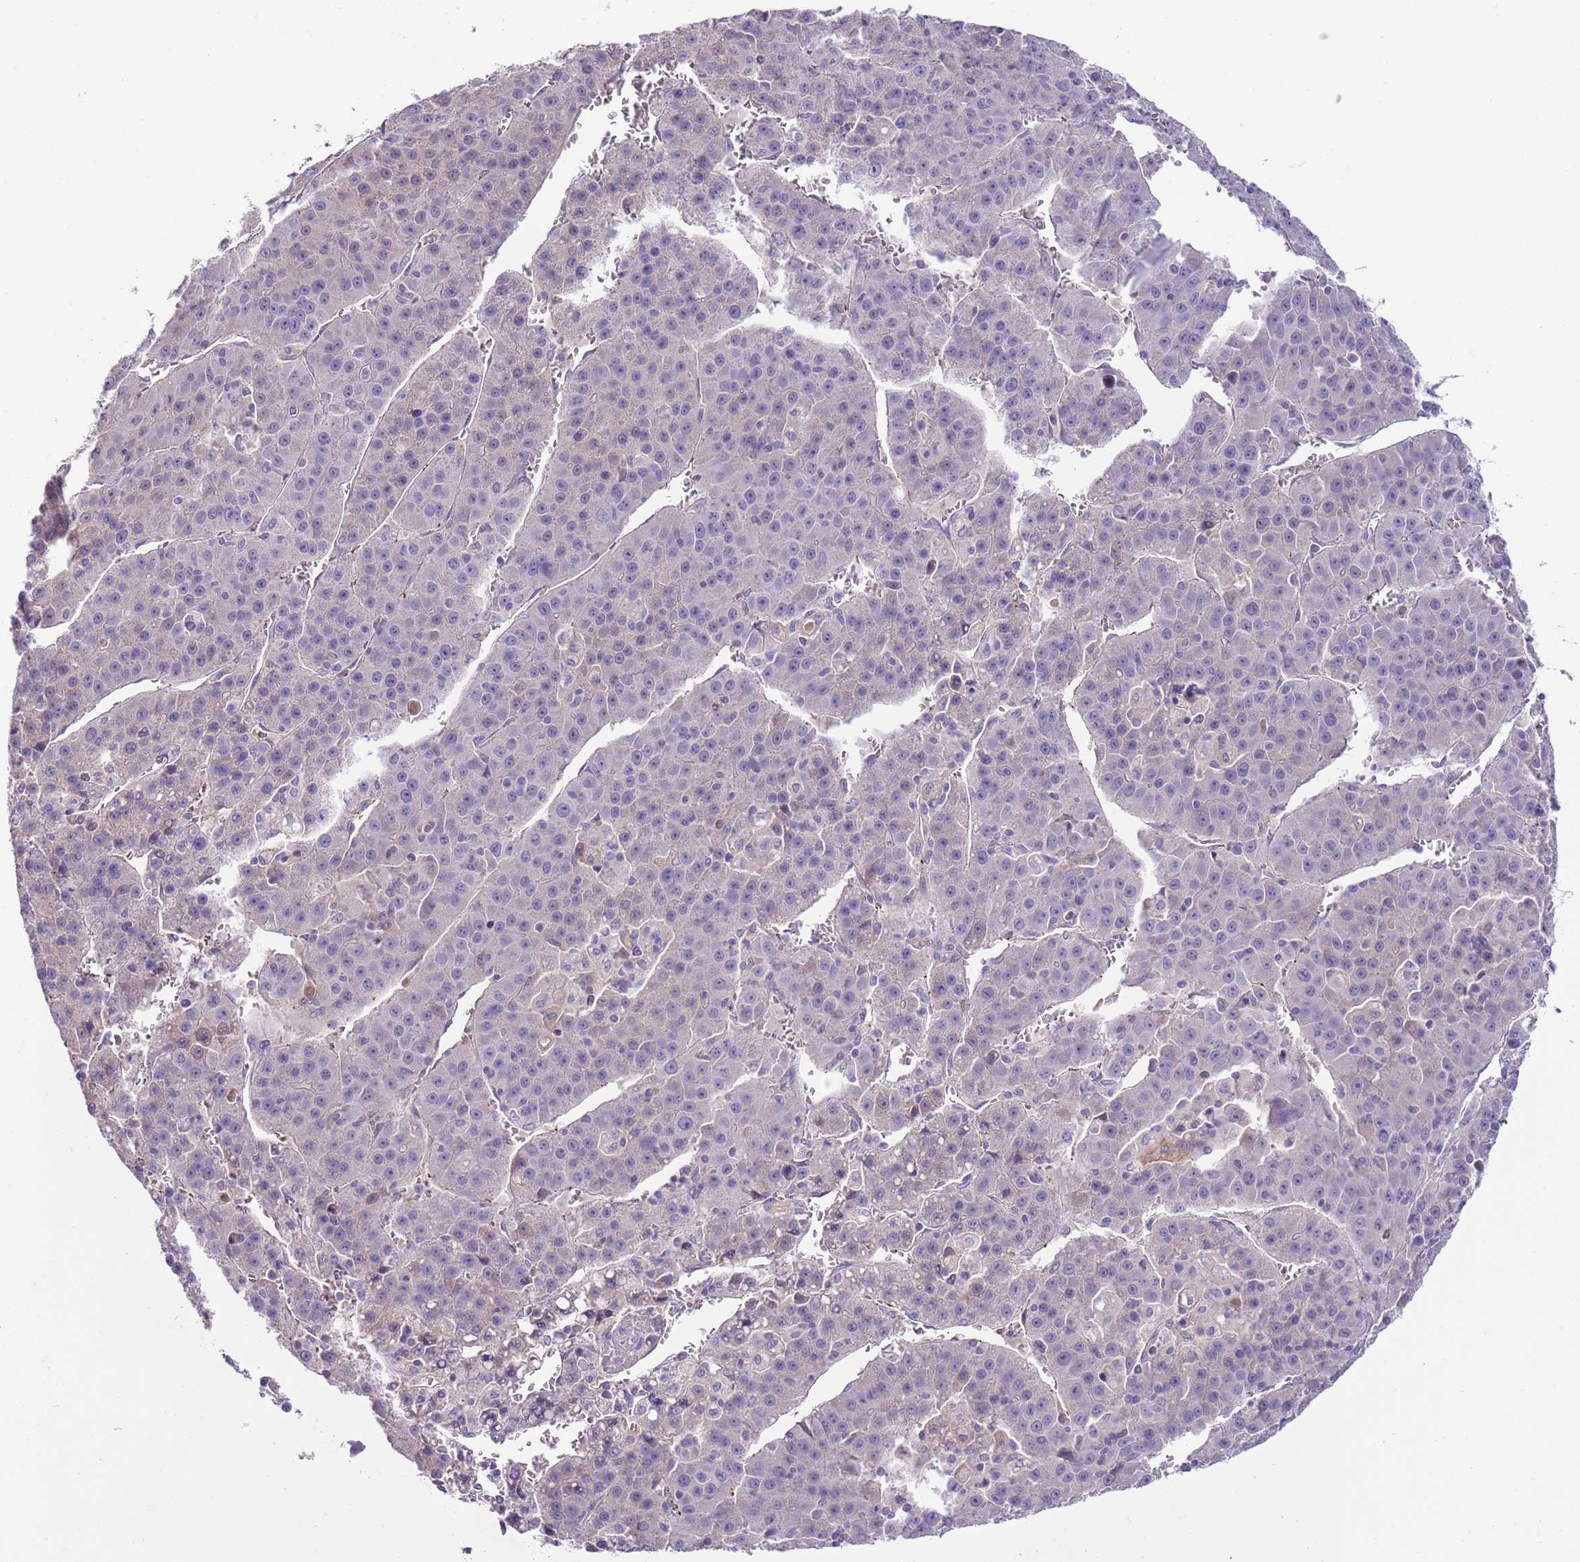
{"staining": {"intensity": "negative", "quantity": "none", "location": "none"}, "tissue": "liver cancer", "cell_type": "Tumor cells", "image_type": "cancer", "snomed": [{"axis": "morphology", "description": "Carcinoma, Hepatocellular, NOS"}, {"axis": "topography", "description": "Liver"}], "caption": "This is an IHC micrograph of liver hepatocellular carcinoma. There is no expression in tumor cells.", "gene": "HES3", "patient": {"sex": "female", "age": 53}}